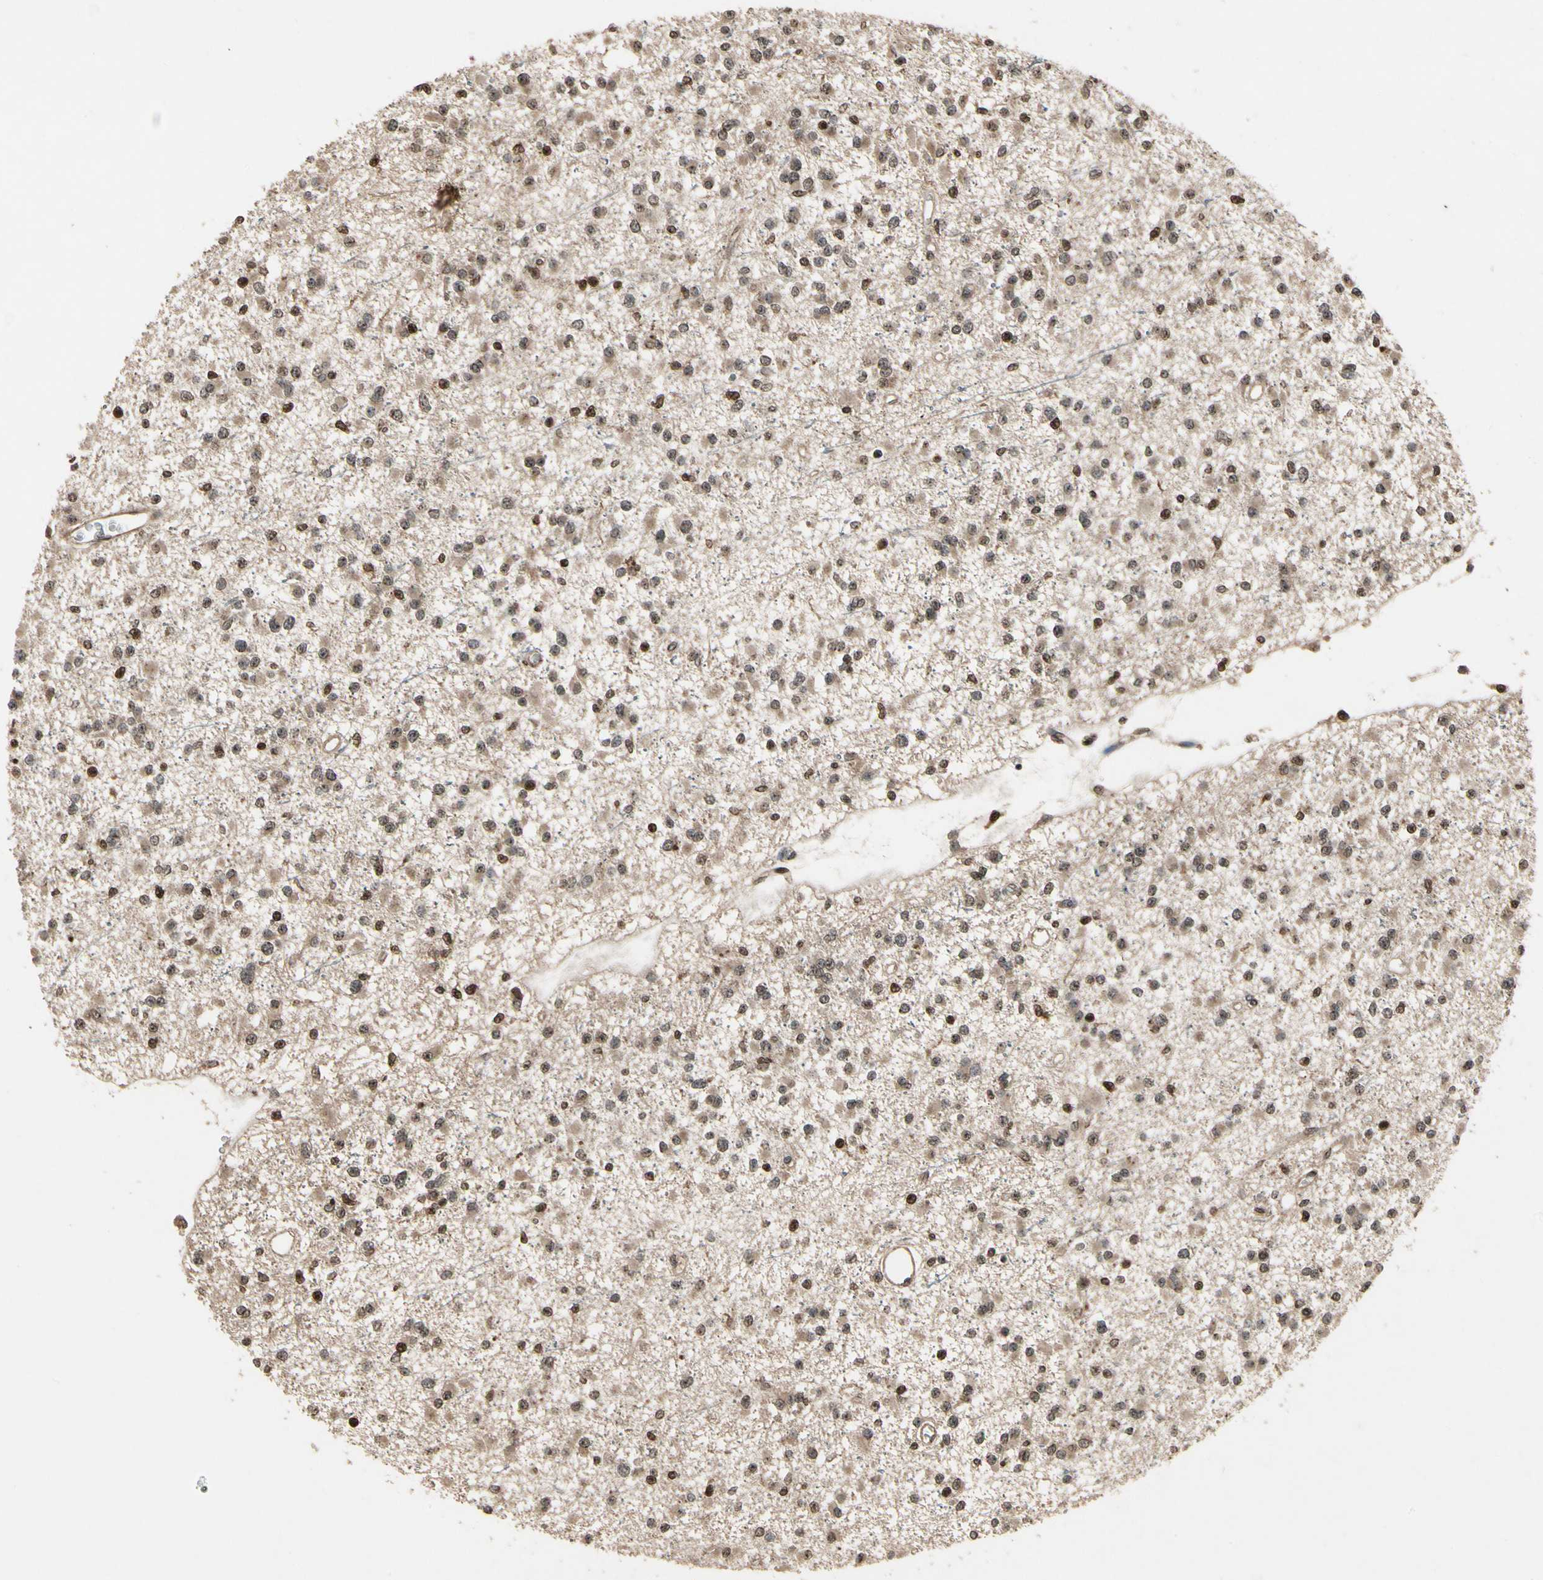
{"staining": {"intensity": "moderate", "quantity": "25%-75%", "location": "cytoplasmic/membranous,nuclear"}, "tissue": "glioma", "cell_type": "Tumor cells", "image_type": "cancer", "snomed": [{"axis": "morphology", "description": "Glioma, malignant, Low grade"}, {"axis": "topography", "description": "Brain"}], "caption": "A micrograph of human malignant glioma (low-grade) stained for a protein displays moderate cytoplasmic/membranous and nuclear brown staining in tumor cells.", "gene": "GLRX", "patient": {"sex": "female", "age": 22}}